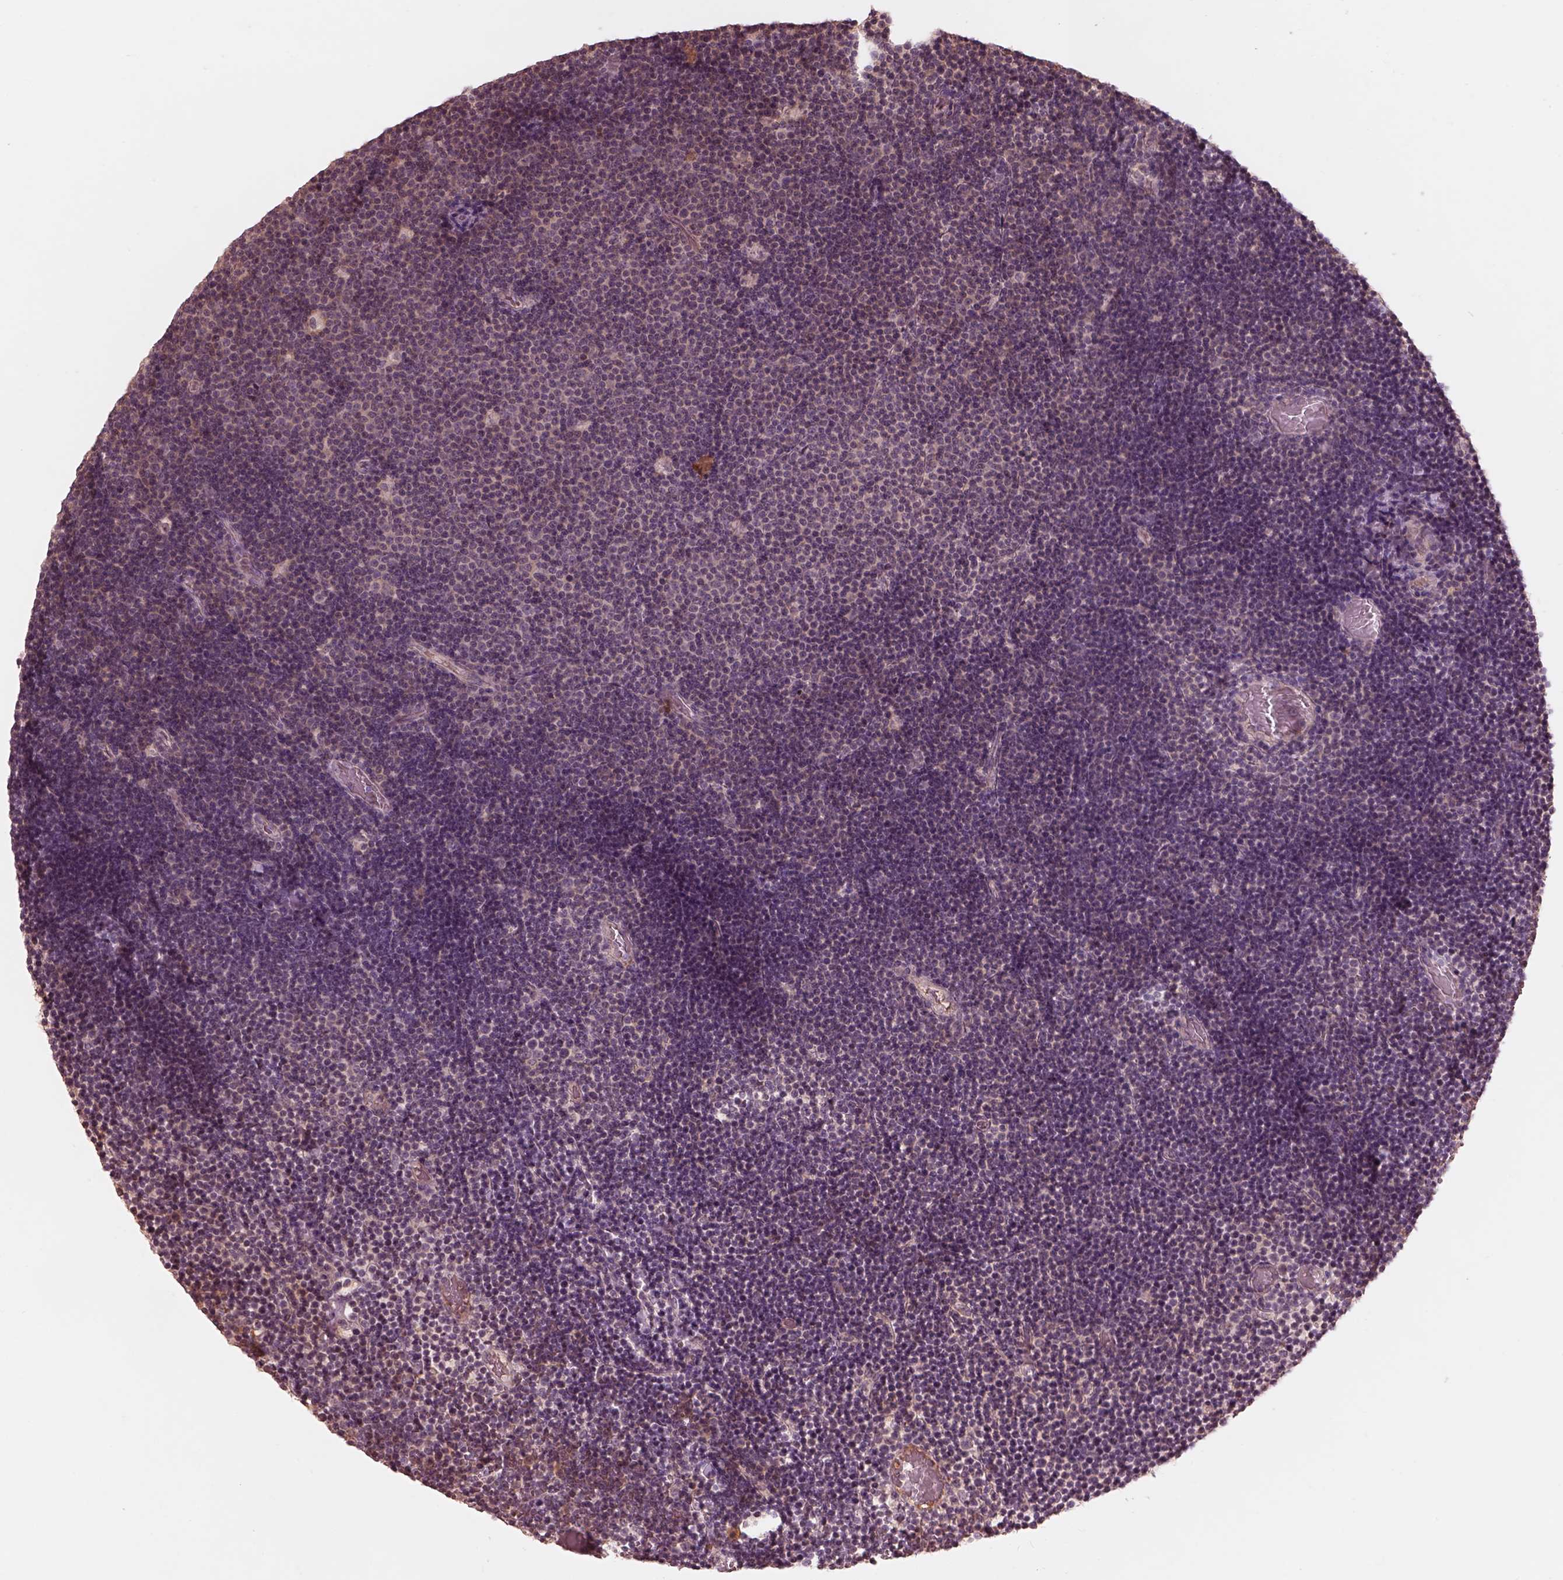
{"staining": {"intensity": "negative", "quantity": "none", "location": "none"}, "tissue": "lymphoma", "cell_type": "Tumor cells", "image_type": "cancer", "snomed": [{"axis": "morphology", "description": "Malignant lymphoma, non-Hodgkin's type, Low grade"}, {"axis": "topography", "description": "Brain"}], "caption": "IHC of lymphoma displays no expression in tumor cells. Brightfield microscopy of IHC stained with DAB (3,3'-diaminobenzidine) (brown) and hematoxylin (blue), captured at high magnification.", "gene": "TF", "patient": {"sex": "female", "age": 66}}